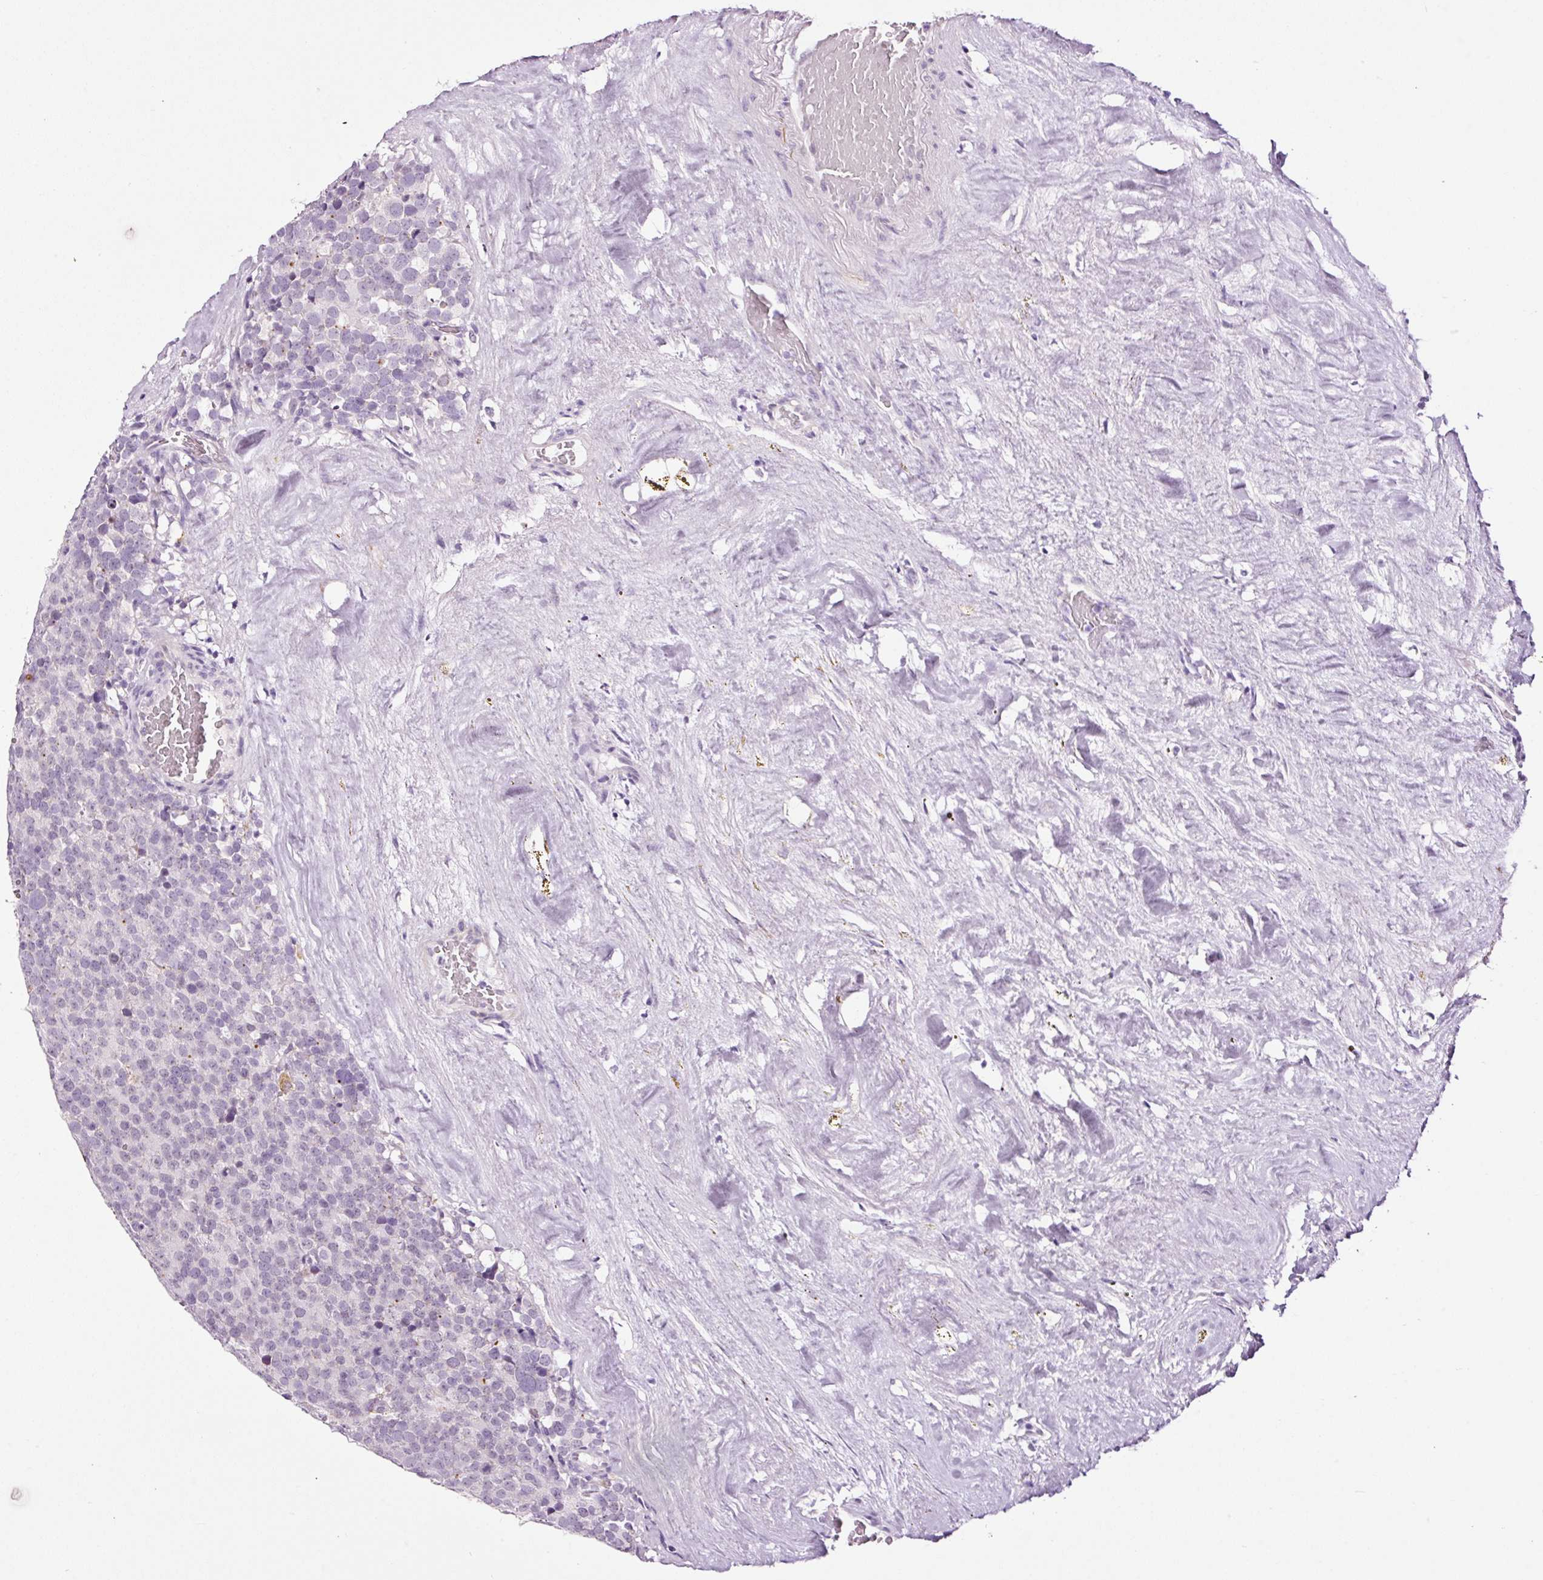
{"staining": {"intensity": "negative", "quantity": "none", "location": "none"}, "tissue": "testis cancer", "cell_type": "Tumor cells", "image_type": "cancer", "snomed": [{"axis": "morphology", "description": "Seminoma, NOS"}, {"axis": "topography", "description": "Testis"}], "caption": "A photomicrograph of testis cancer (seminoma) stained for a protein shows no brown staining in tumor cells.", "gene": "RTF2", "patient": {"sex": "male", "age": 71}}